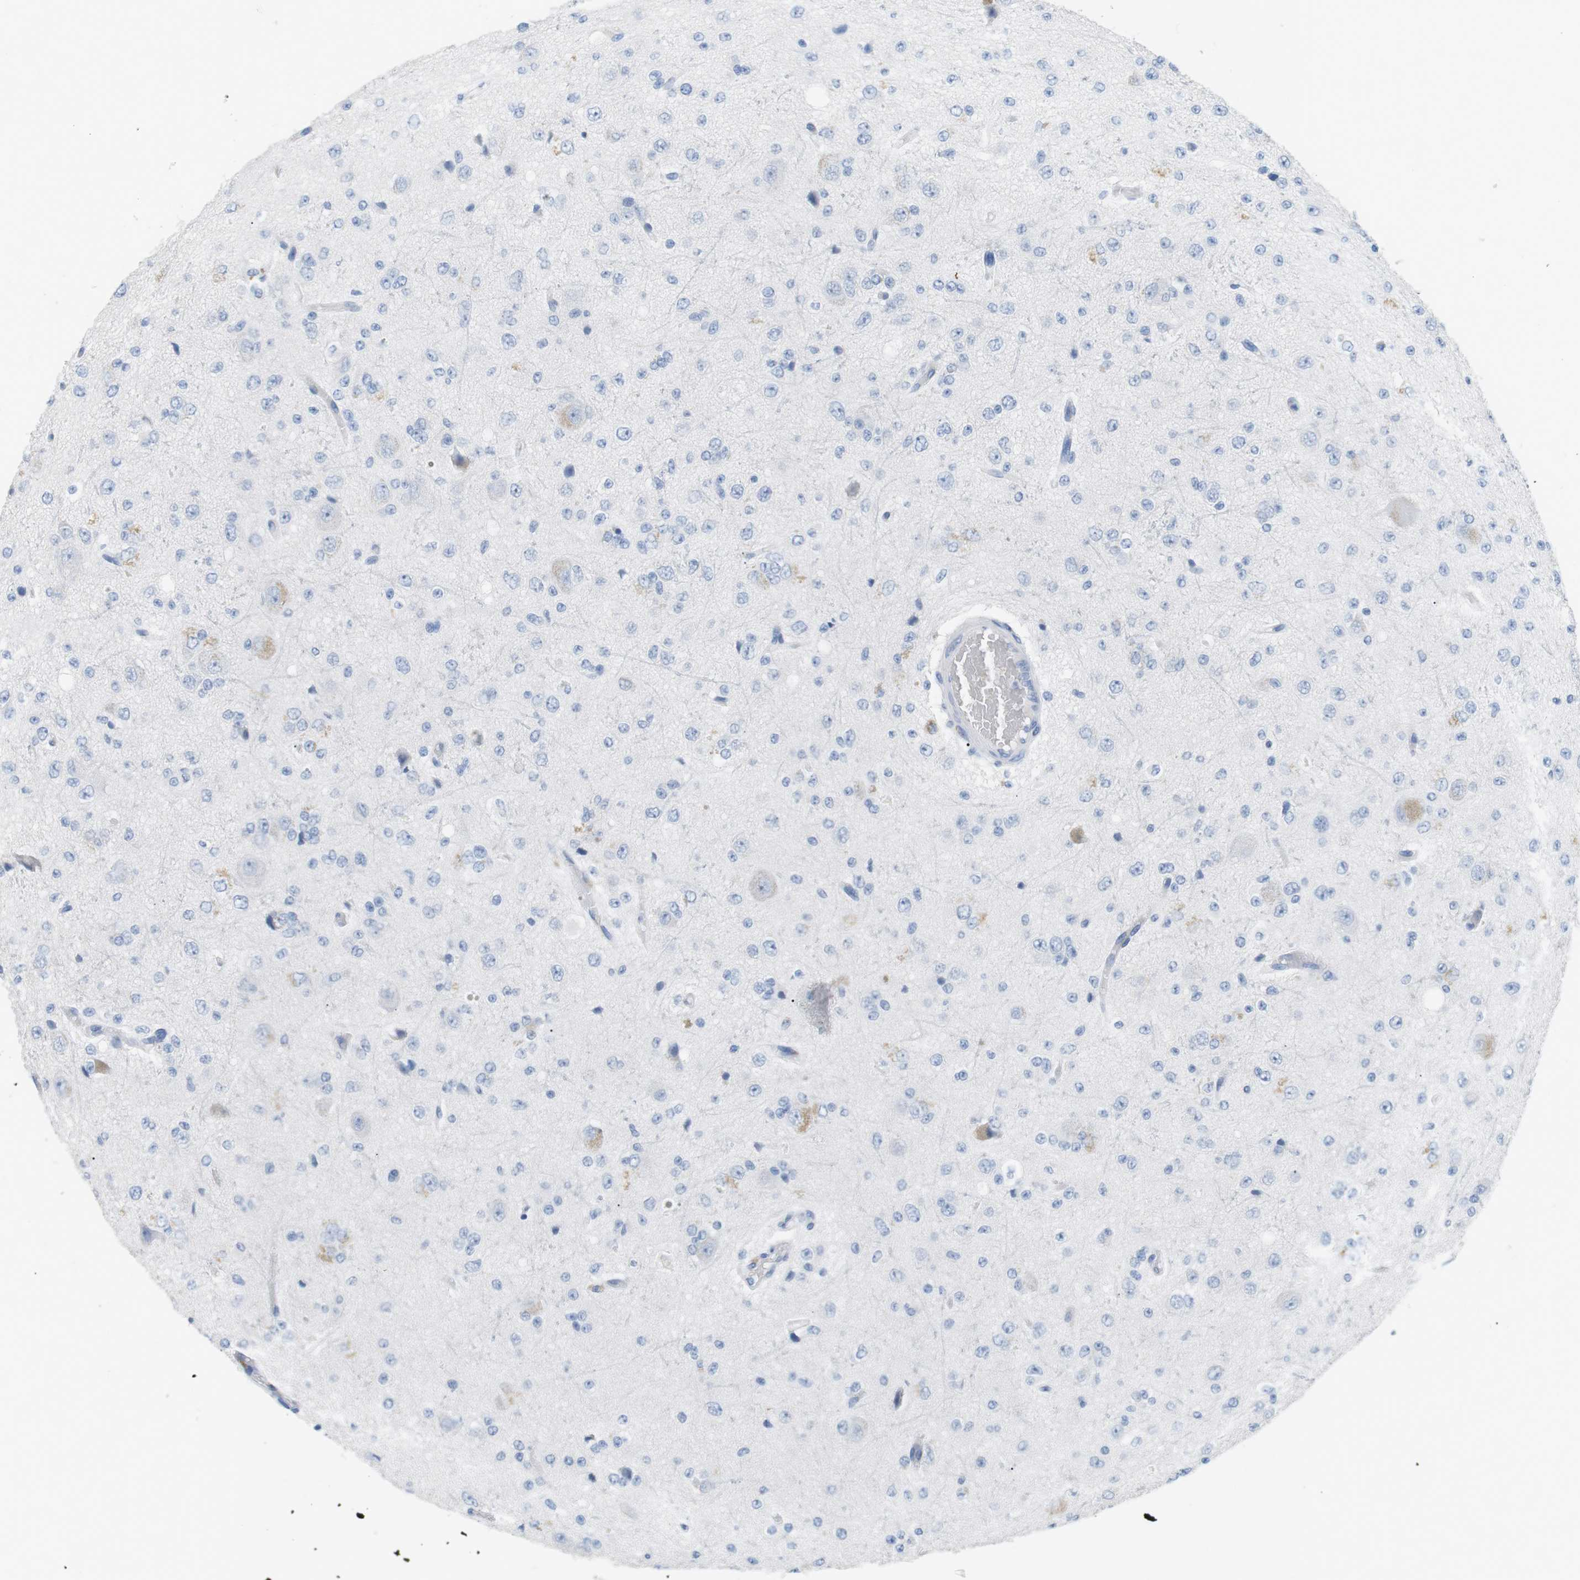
{"staining": {"intensity": "negative", "quantity": "none", "location": "none"}, "tissue": "glioma", "cell_type": "Tumor cells", "image_type": "cancer", "snomed": [{"axis": "morphology", "description": "Glioma, malignant, High grade"}, {"axis": "topography", "description": "pancreas cauda"}], "caption": "This is a histopathology image of immunohistochemistry staining of malignant glioma (high-grade), which shows no expression in tumor cells. Brightfield microscopy of immunohistochemistry (IHC) stained with DAB (brown) and hematoxylin (blue), captured at high magnification.", "gene": "HBG2", "patient": {"sex": "male", "age": 60}}